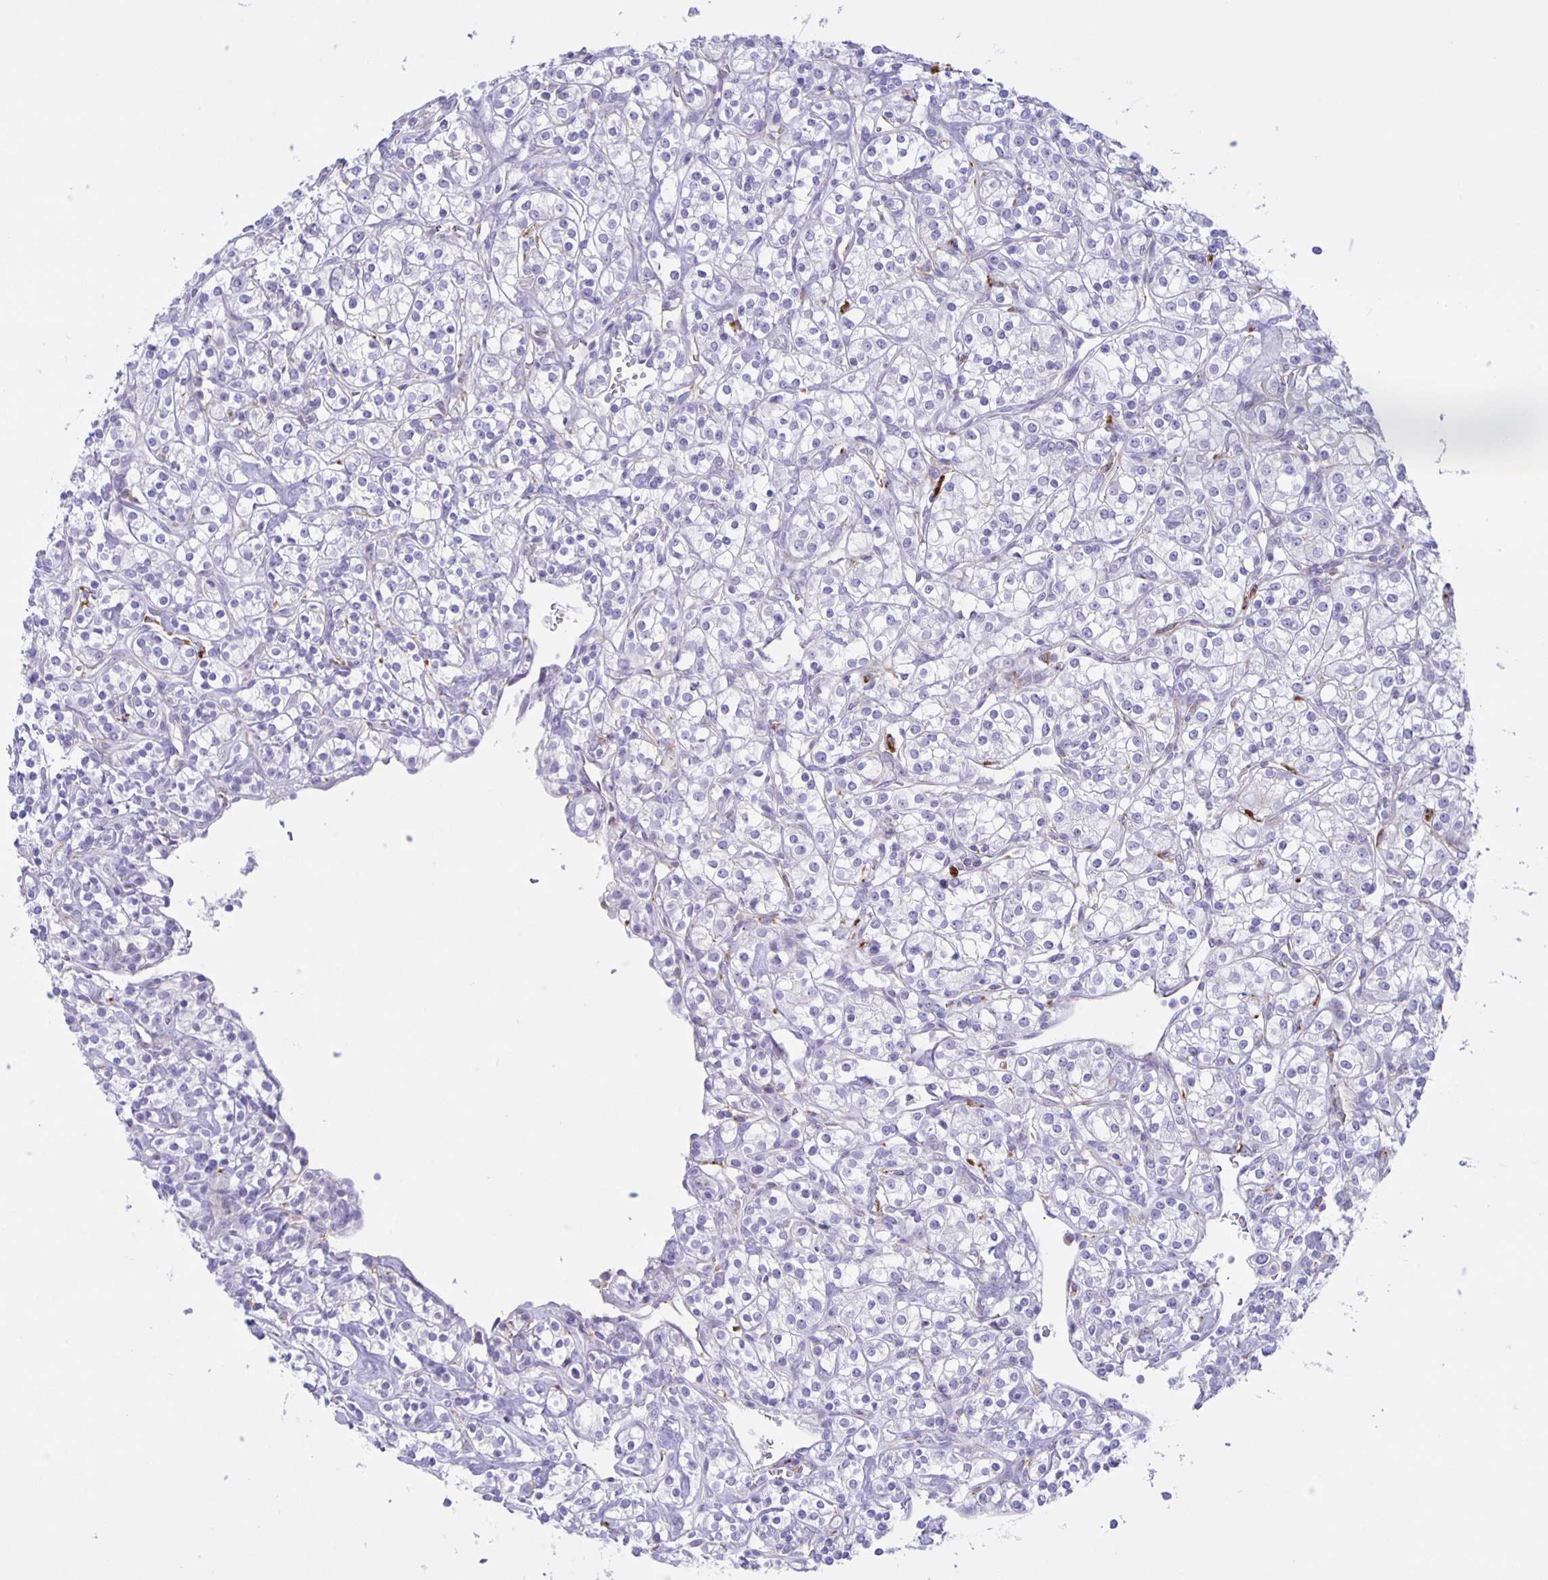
{"staining": {"intensity": "negative", "quantity": "none", "location": "none"}, "tissue": "renal cancer", "cell_type": "Tumor cells", "image_type": "cancer", "snomed": [{"axis": "morphology", "description": "Adenocarcinoma, NOS"}, {"axis": "topography", "description": "Kidney"}], "caption": "The photomicrograph exhibits no significant staining in tumor cells of renal cancer (adenocarcinoma).", "gene": "LIPA", "patient": {"sex": "male", "age": 77}}